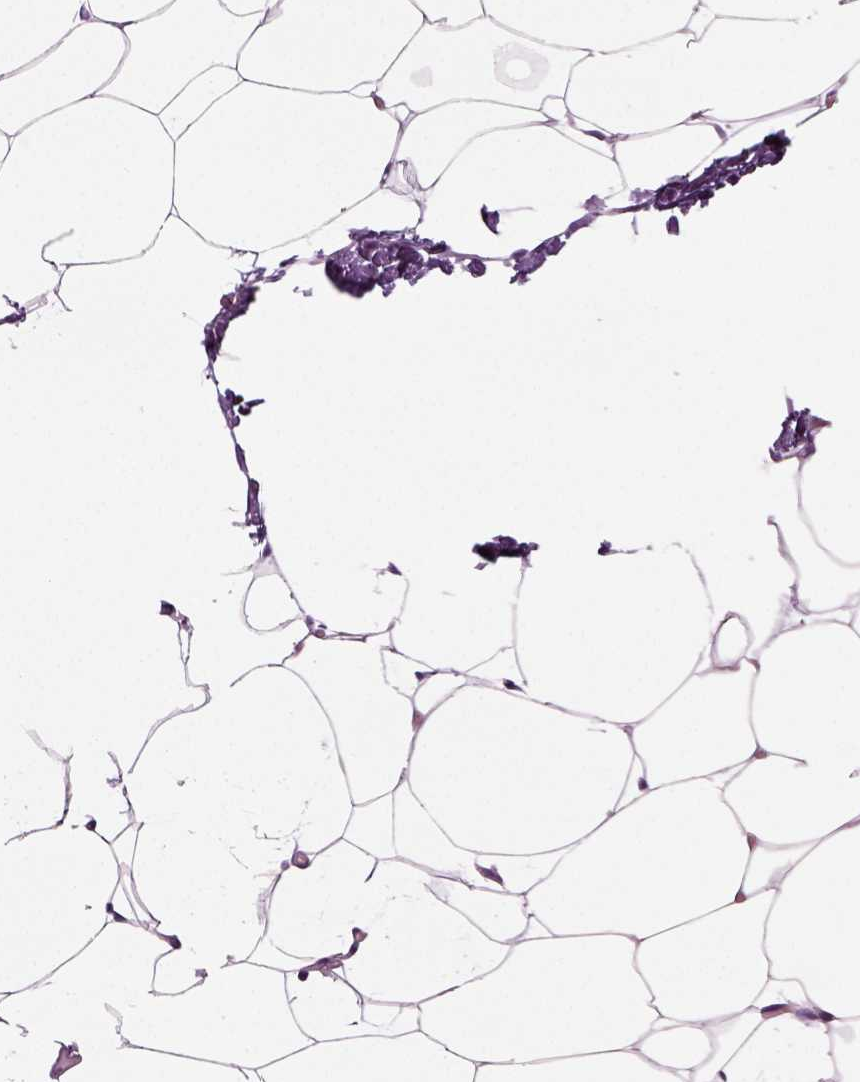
{"staining": {"intensity": "negative", "quantity": "none", "location": "none"}, "tissue": "adipose tissue", "cell_type": "Adipocytes", "image_type": "normal", "snomed": [{"axis": "morphology", "description": "Normal tissue, NOS"}, {"axis": "topography", "description": "Adipose tissue"}], "caption": "IHC of benign human adipose tissue exhibits no expression in adipocytes.", "gene": "CRABP1", "patient": {"sex": "male", "age": 57}}